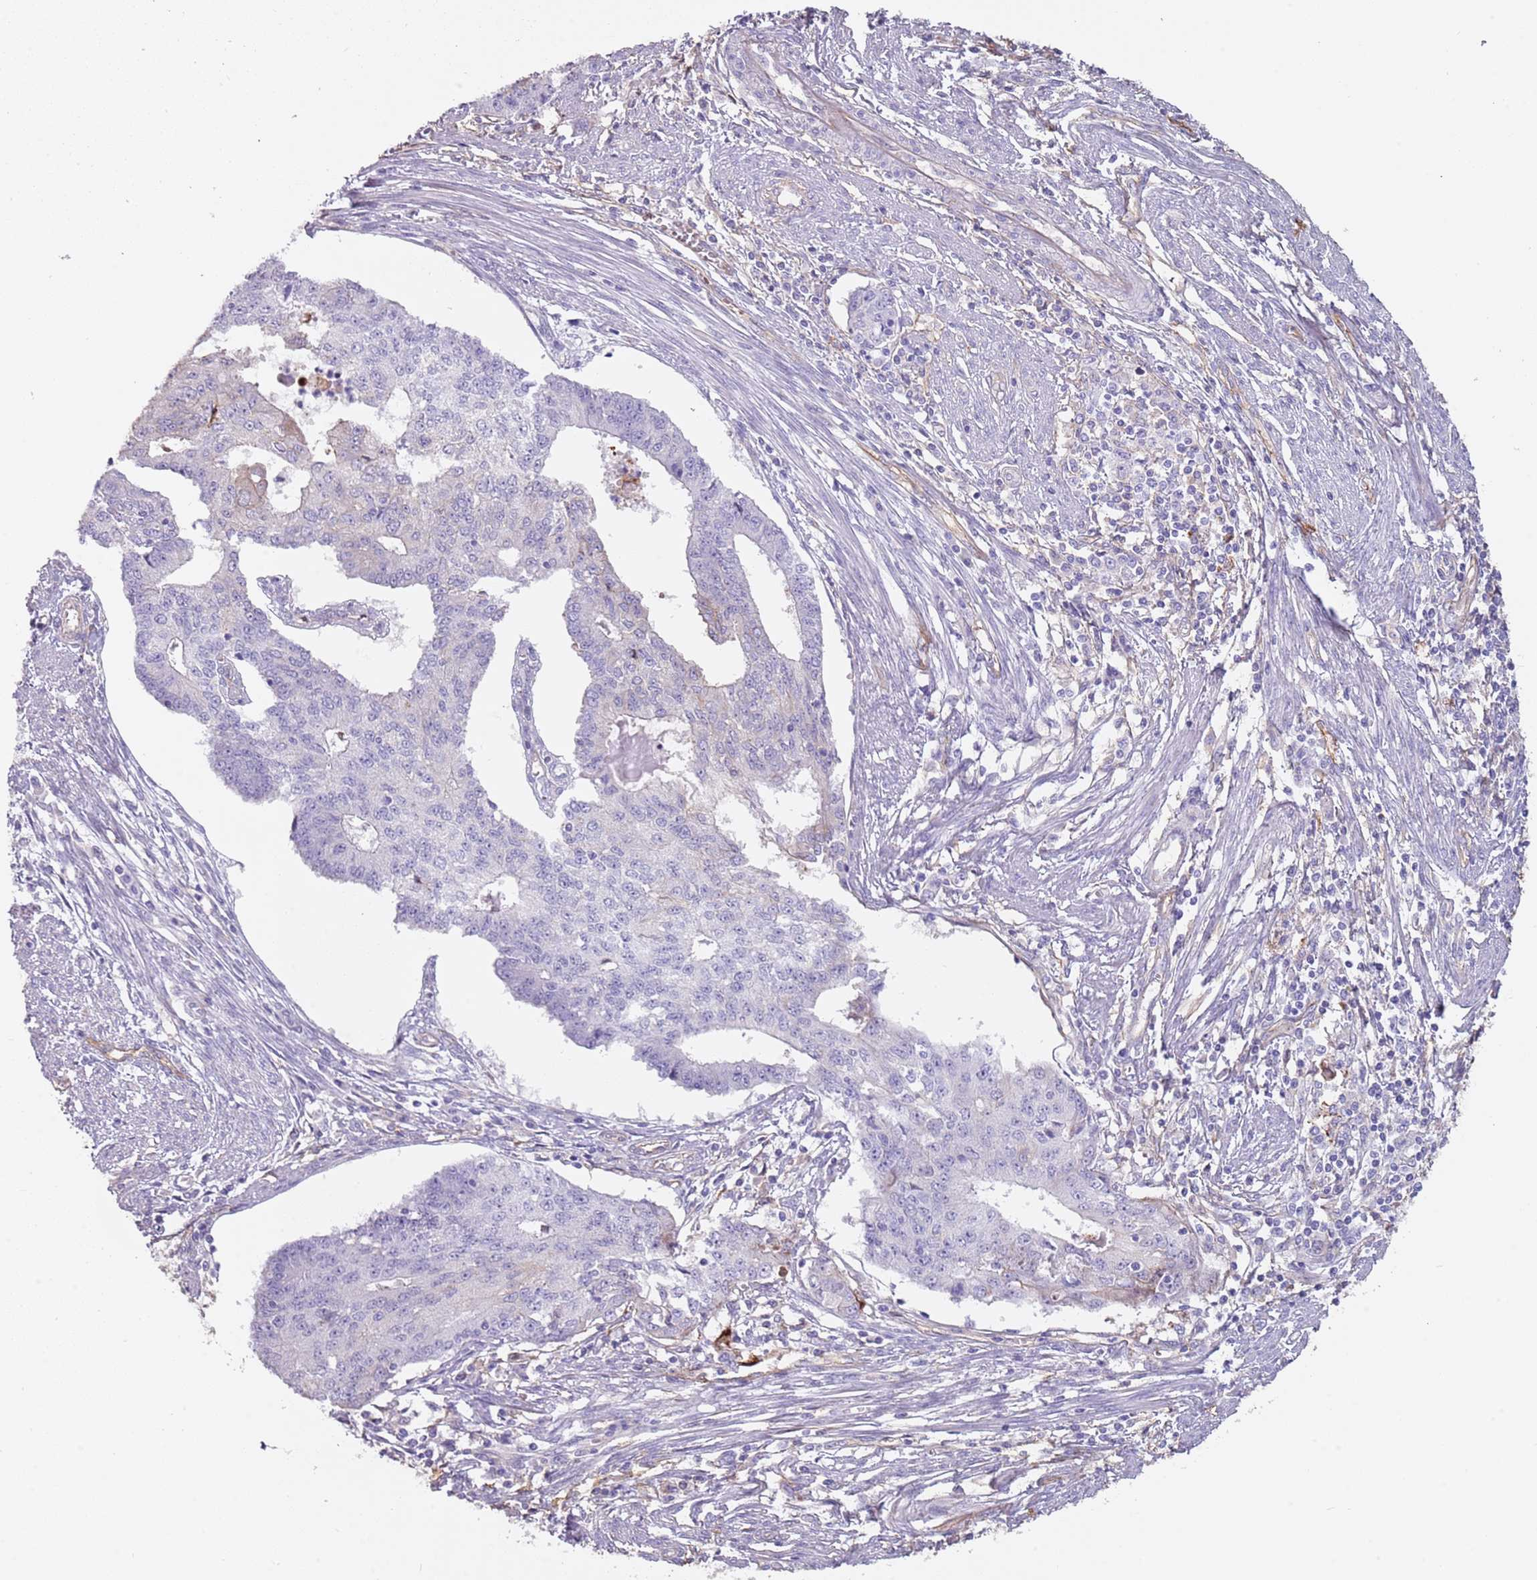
{"staining": {"intensity": "negative", "quantity": "none", "location": "none"}, "tissue": "endometrial cancer", "cell_type": "Tumor cells", "image_type": "cancer", "snomed": [{"axis": "morphology", "description": "Adenocarcinoma, NOS"}, {"axis": "topography", "description": "Endometrium"}], "caption": "This is a histopathology image of immunohistochemistry staining of endometrial cancer (adenocarcinoma), which shows no positivity in tumor cells. (DAB IHC visualized using brightfield microscopy, high magnification).", "gene": "NBPF3", "patient": {"sex": "female", "age": 56}}